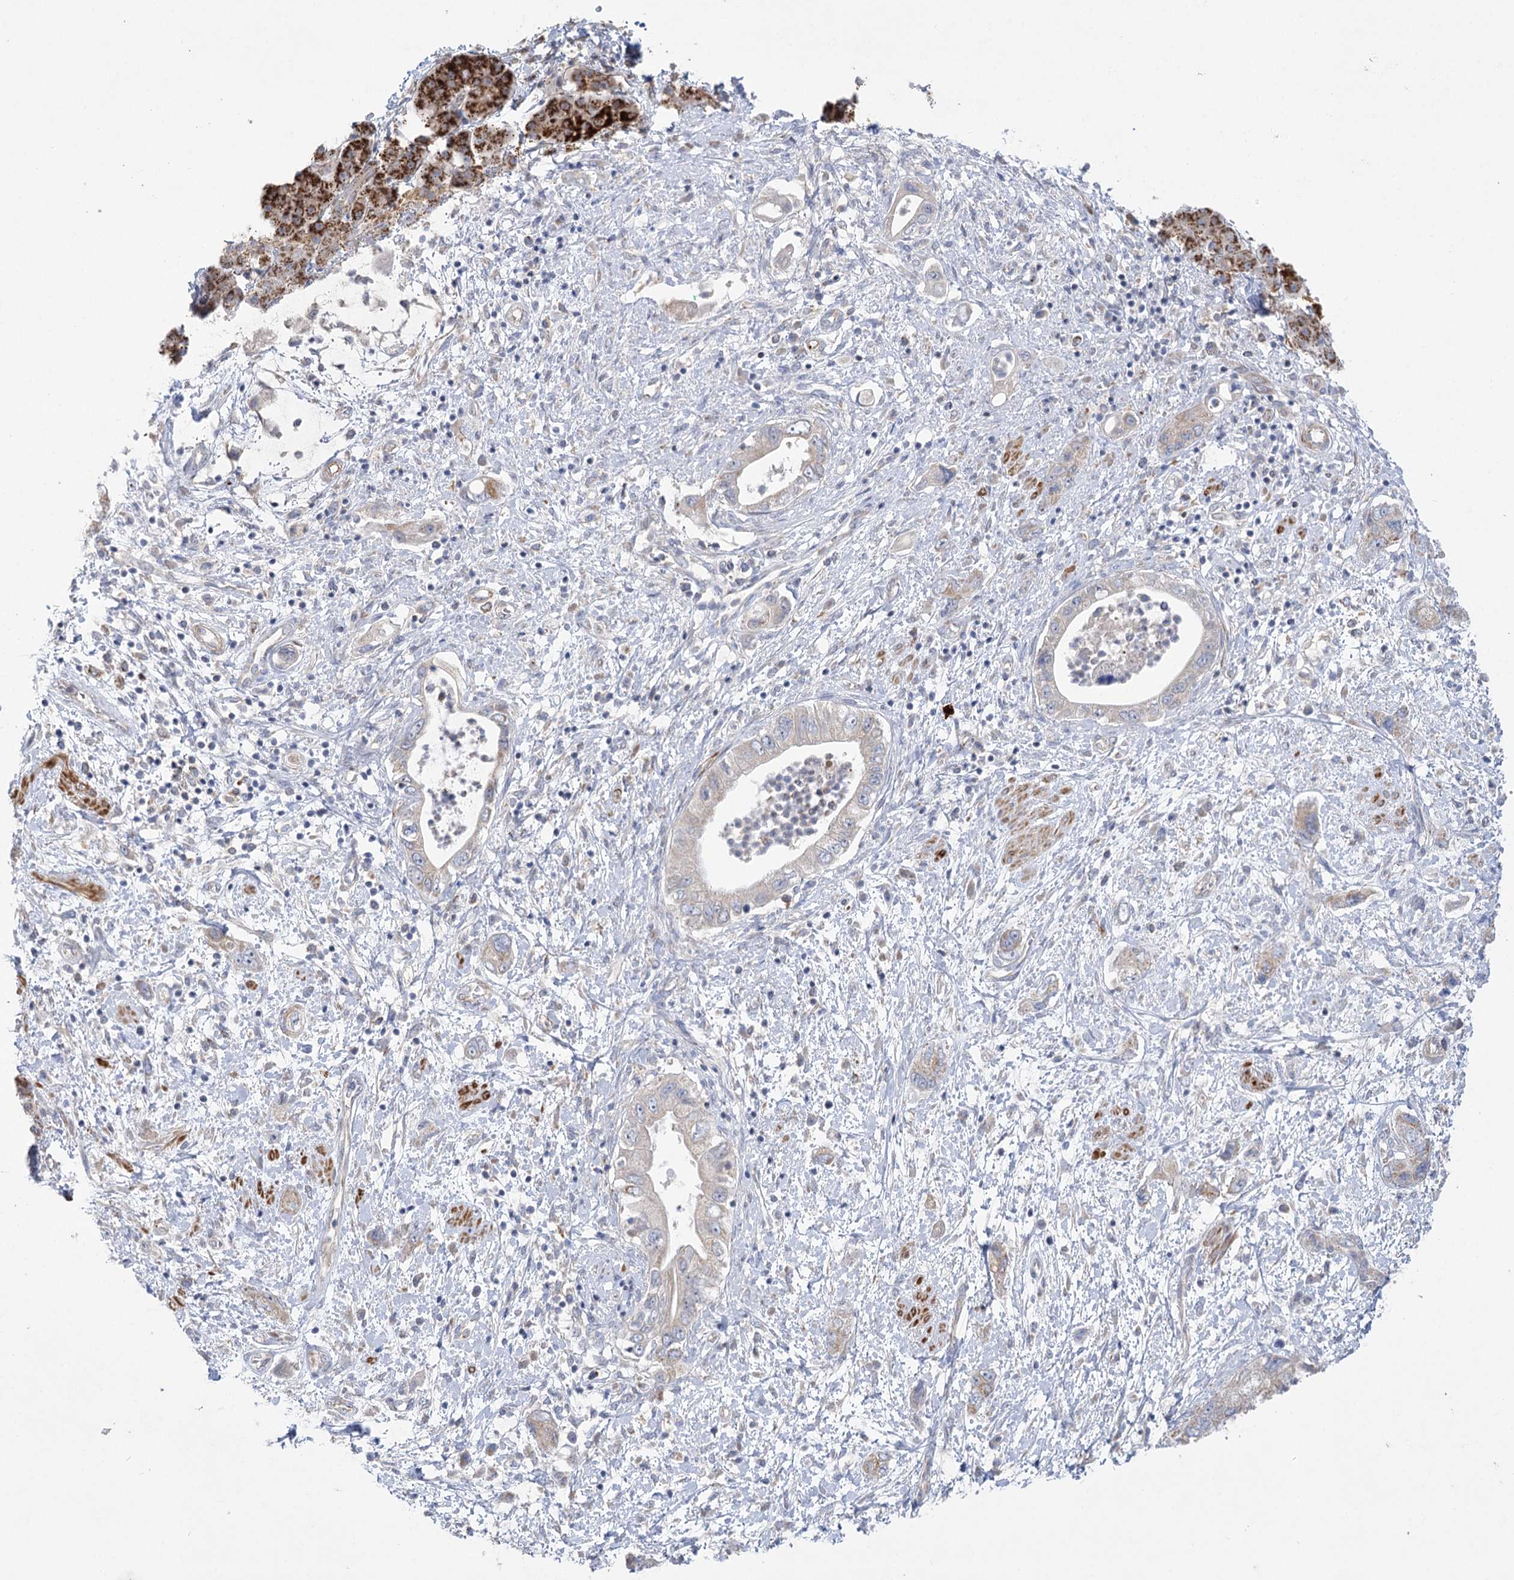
{"staining": {"intensity": "negative", "quantity": "none", "location": "none"}, "tissue": "pancreatic cancer", "cell_type": "Tumor cells", "image_type": "cancer", "snomed": [{"axis": "morphology", "description": "Adenocarcinoma, NOS"}, {"axis": "topography", "description": "Pancreas"}], "caption": "Human adenocarcinoma (pancreatic) stained for a protein using IHC displays no positivity in tumor cells.", "gene": "DHTKD1", "patient": {"sex": "female", "age": 73}}